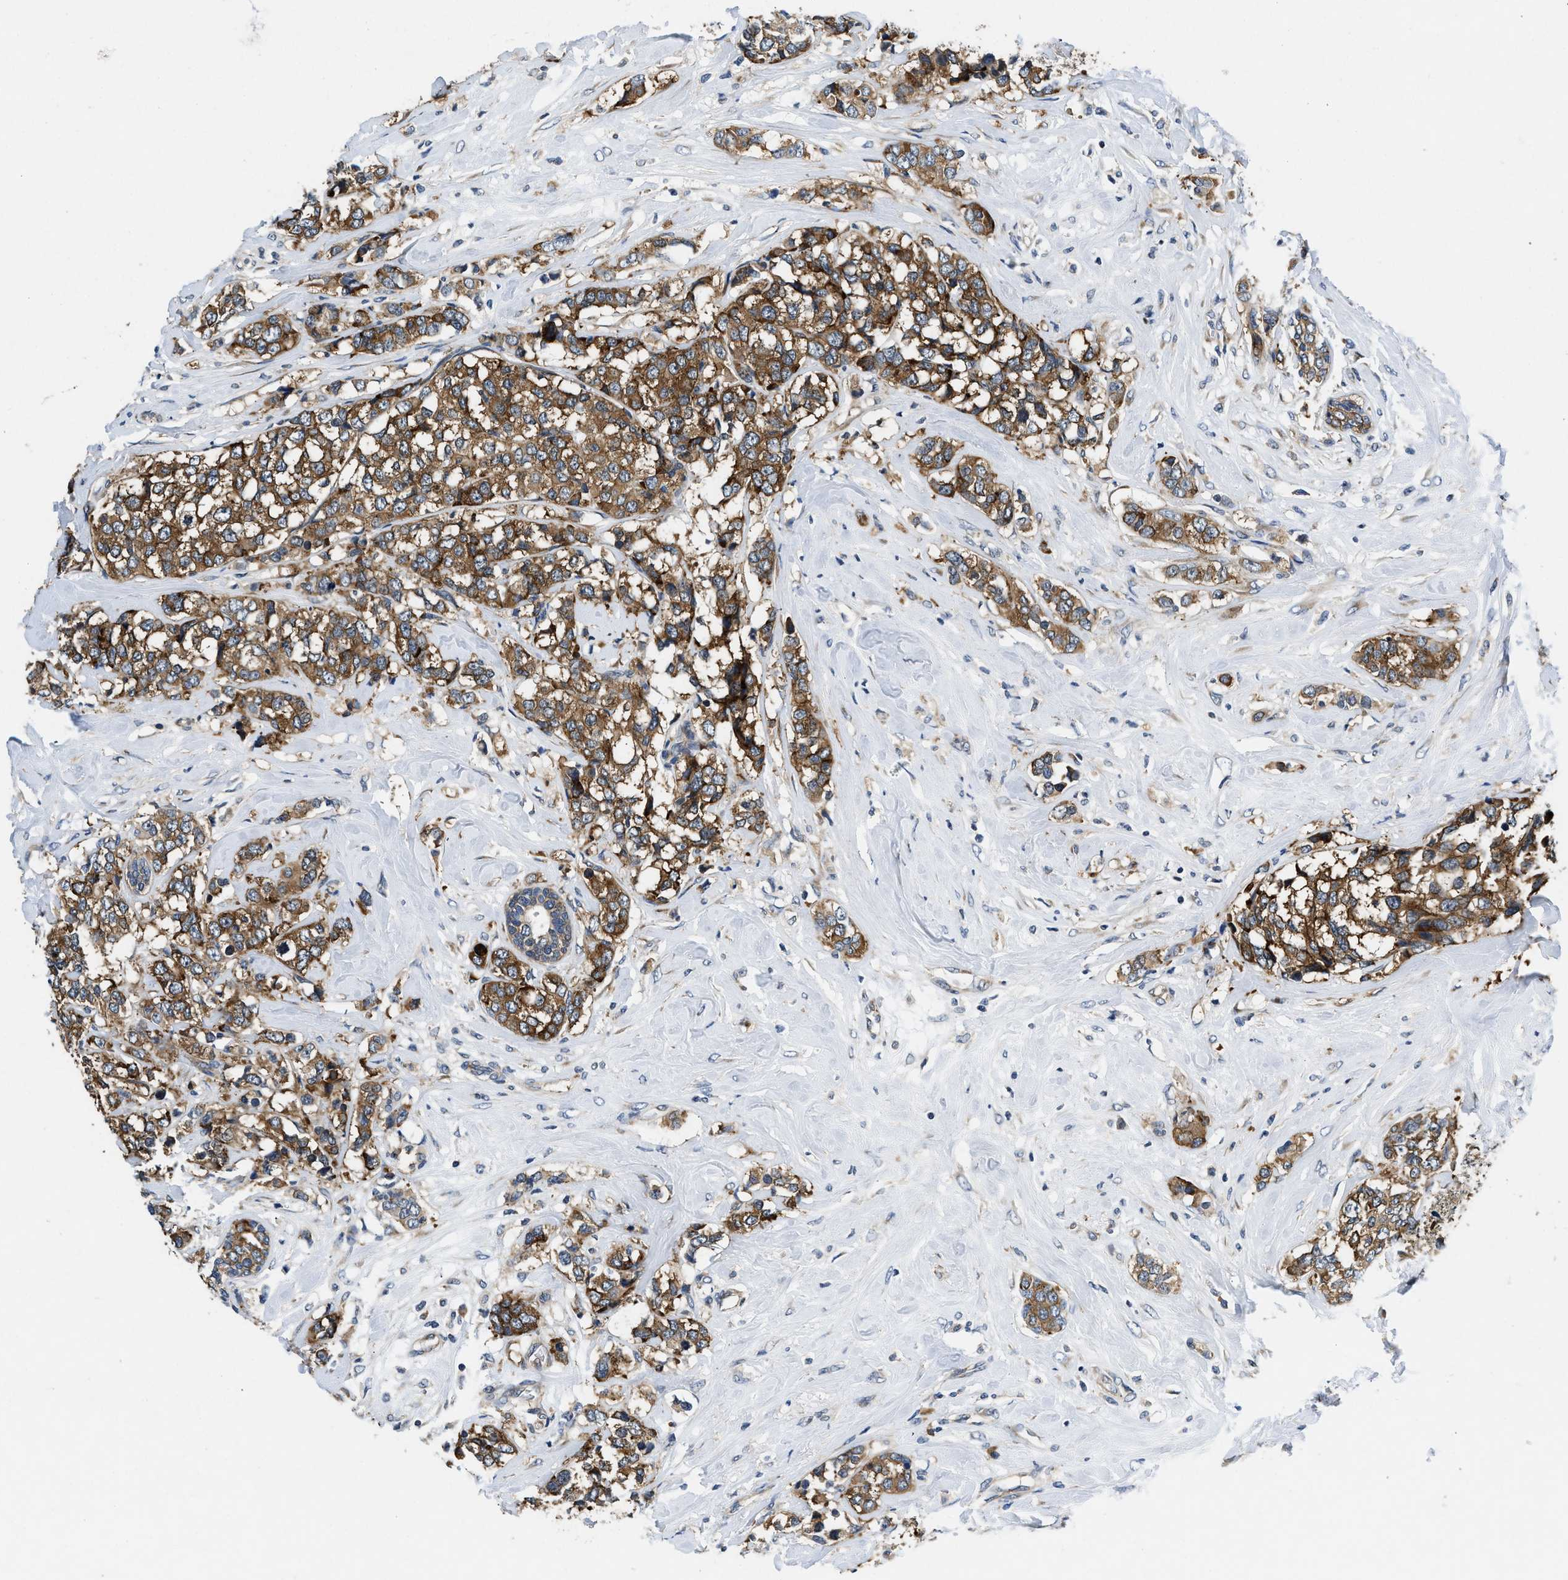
{"staining": {"intensity": "strong", "quantity": ">75%", "location": "cytoplasmic/membranous"}, "tissue": "breast cancer", "cell_type": "Tumor cells", "image_type": "cancer", "snomed": [{"axis": "morphology", "description": "Lobular carcinoma"}, {"axis": "topography", "description": "Breast"}], "caption": "Protein expression by immunohistochemistry (IHC) demonstrates strong cytoplasmic/membranous expression in approximately >75% of tumor cells in breast cancer (lobular carcinoma).", "gene": "PA2G4", "patient": {"sex": "female", "age": 59}}